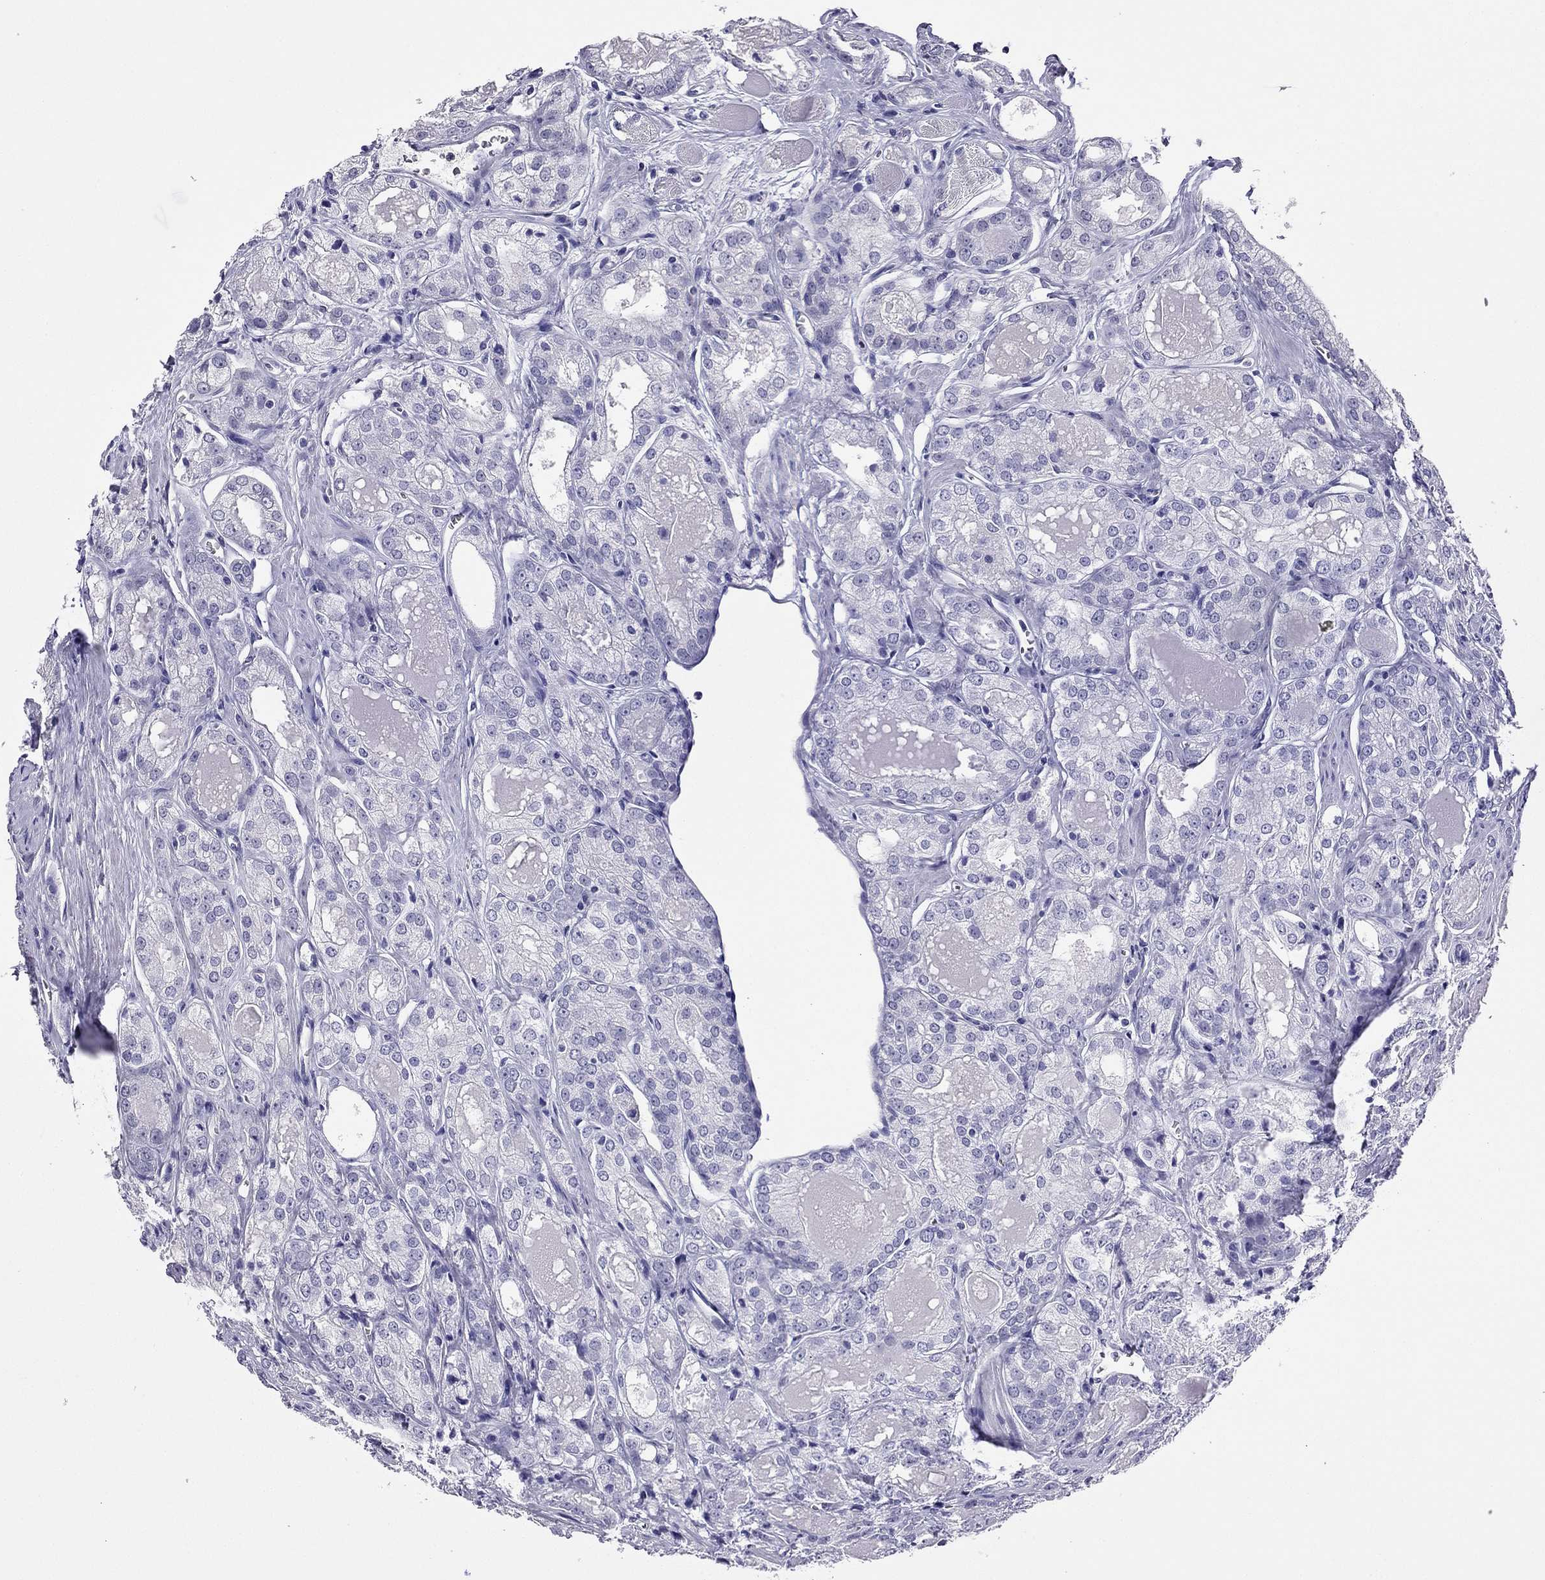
{"staining": {"intensity": "negative", "quantity": "none", "location": "none"}, "tissue": "prostate cancer", "cell_type": "Tumor cells", "image_type": "cancer", "snomed": [{"axis": "morphology", "description": "Adenocarcinoma, NOS"}, {"axis": "morphology", "description": "Adenocarcinoma, High grade"}, {"axis": "topography", "description": "Prostate"}], "caption": "Immunohistochemistry histopathology image of neoplastic tissue: prostate adenocarcinoma (high-grade) stained with DAB displays no significant protein staining in tumor cells.", "gene": "KCNJ10", "patient": {"sex": "male", "age": 70}}